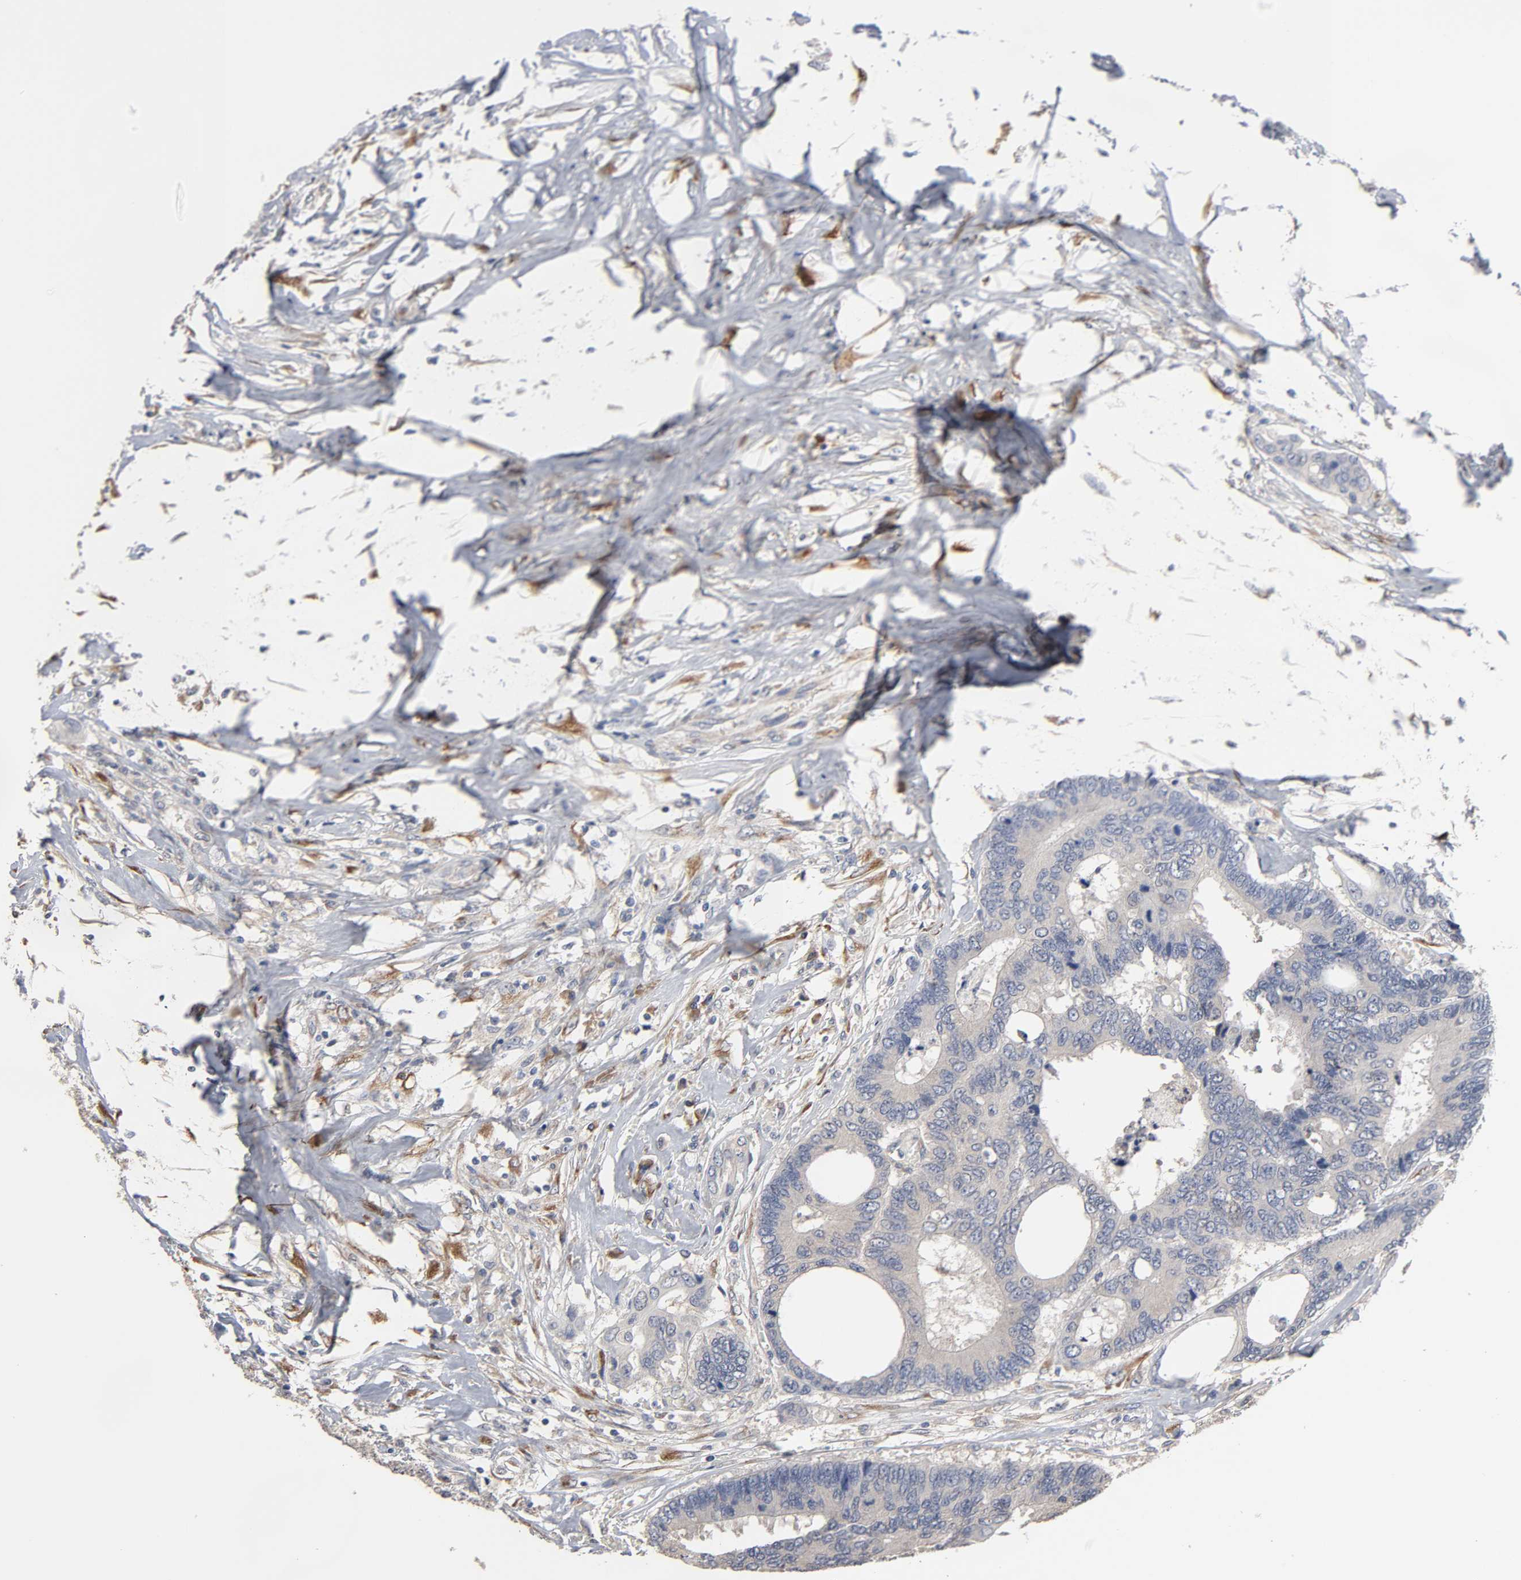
{"staining": {"intensity": "negative", "quantity": "none", "location": "none"}, "tissue": "colorectal cancer", "cell_type": "Tumor cells", "image_type": "cancer", "snomed": [{"axis": "morphology", "description": "Adenocarcinoma, NOS"}, {"axis": "topography", "description": "Rectum"}], "caption": "Human colorectal cancer (adenocarcinoma) stained for a protein using immunohistochemistry demonstrates no positivity in tumor cells.", "gene": "HDLBP", "patient": {"sex": "male", "age": 55}}